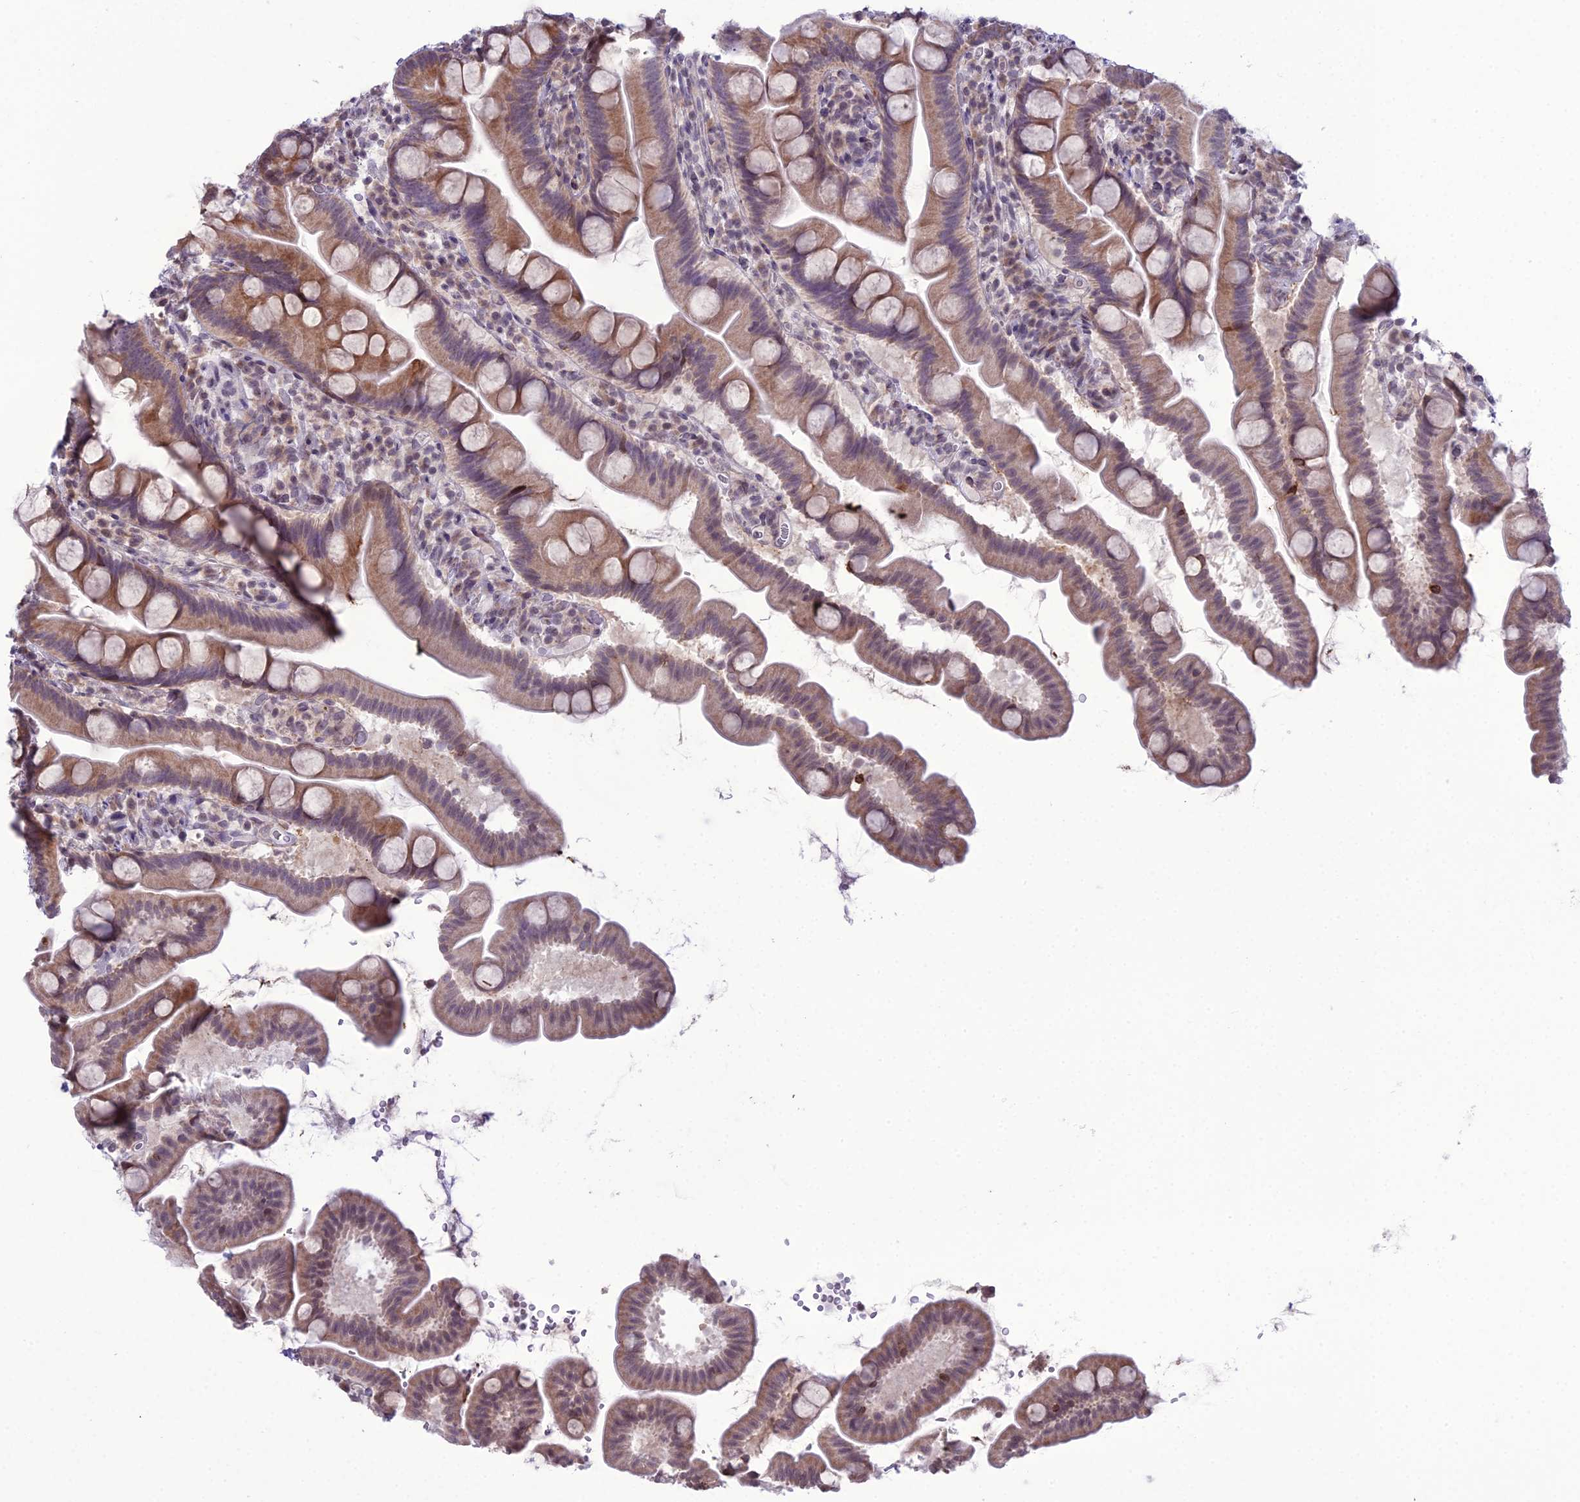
{"staining": {"intensity": "moderate", "quantity": ">75%", "location": "cytoplasmic/membranous"}, "tissue": "small intestine", "cell_type": "Glandular cells", "image_type": "normal", "snomed": [{"axis": "morphology", "description": "Normal tissue, NOS"}, {"axis": "topography", "description": "Small intestine"}], "caption": "Immunohistochemical staining of normal small intestine shows >75% levels of moderate cytoplasmic/membranous protein staining in about >75% of glandular cells.", "gene": "RPS26", "patient": {"sex": "female", "age": 68}}